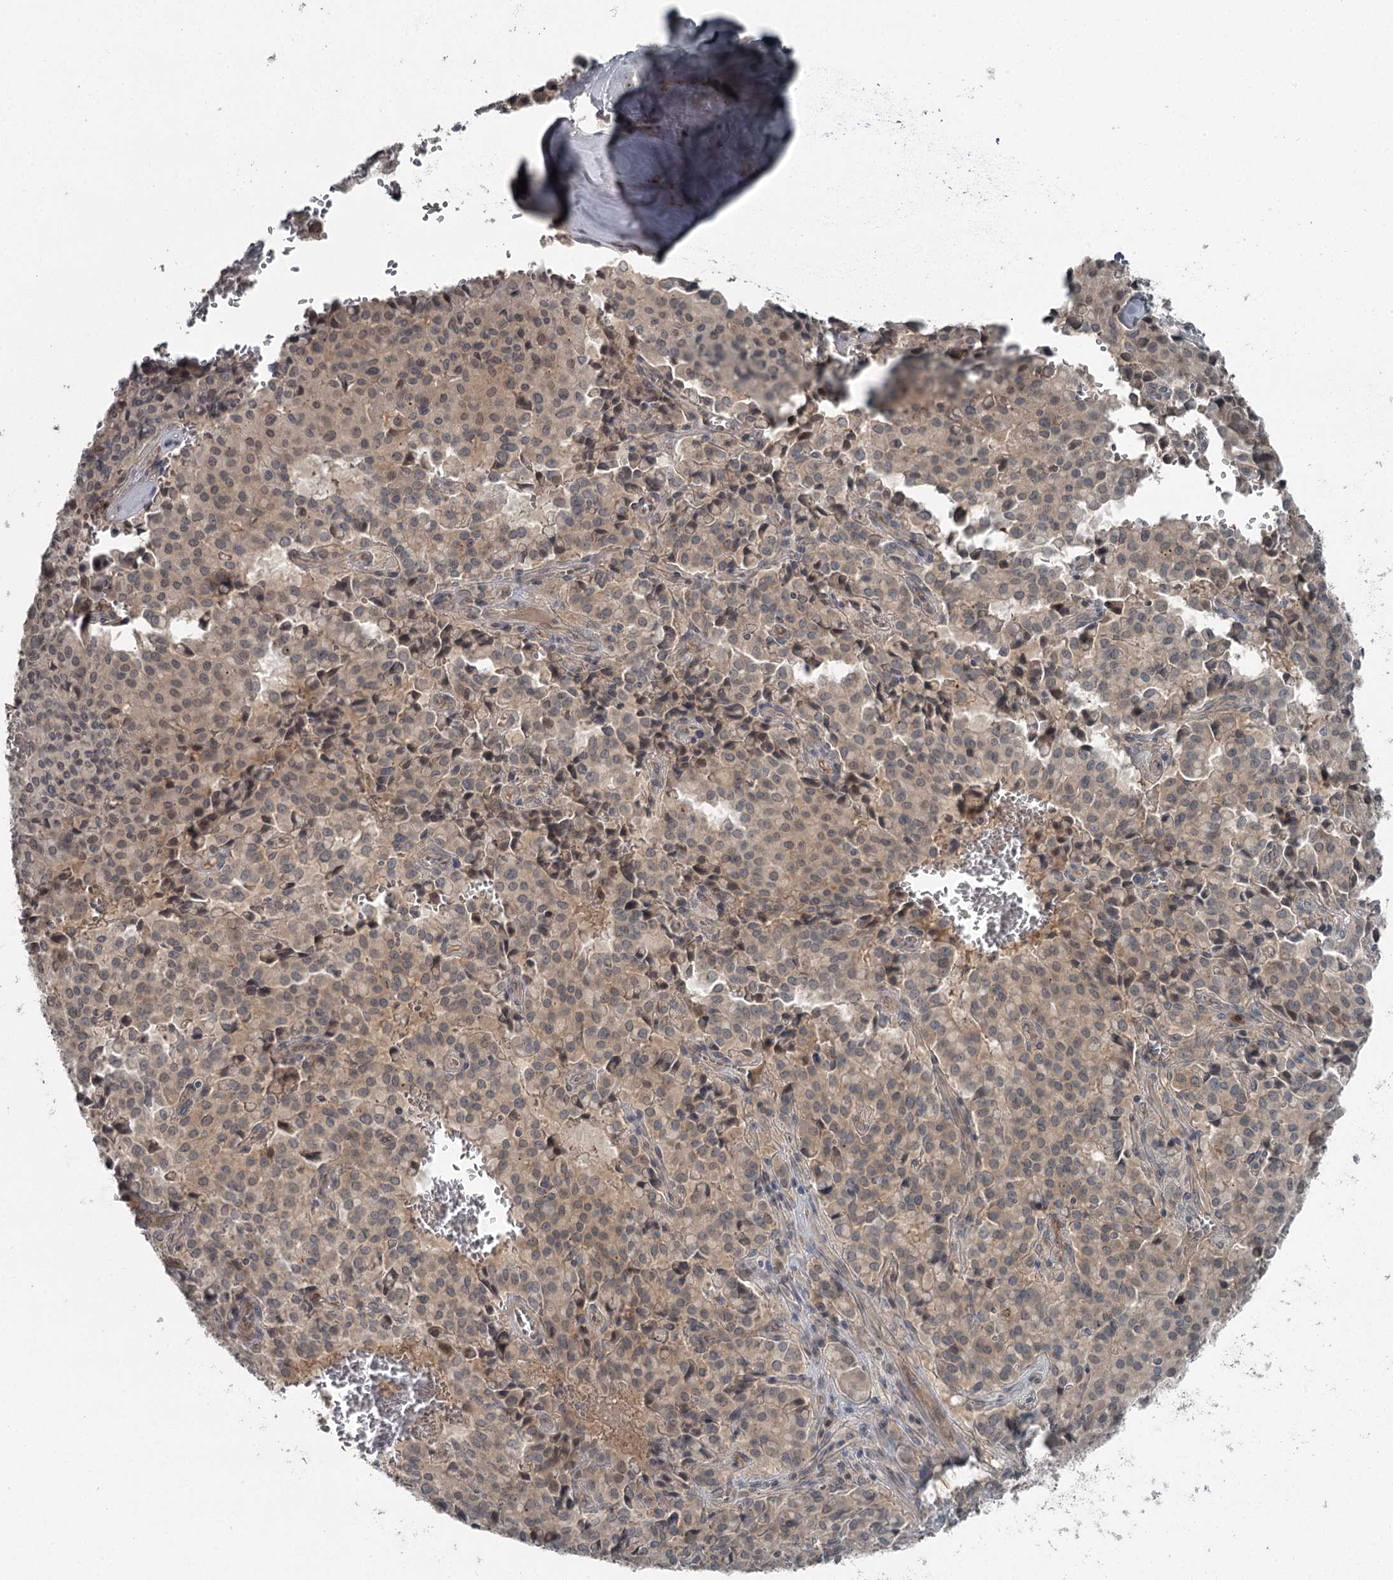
{"staining": {"intensity": "weak", "quantity": "25%-75%", "location": "nuclear"}, "tissue": "pancreatic cancer", "cell_type": "Tumor cells", "image_type": "cancer", "snomed": [{"axis": "morphology", "description": "Adenocarcinoma, NOS"}, {"axis": "topography", "description": "Pancreas"}], "caption": "A high-resolution image shows IHC staining of pancreatic cancer (adenocarcinoma), which displays weak nuclear expression in about 25%-75% of tumor cells.", "gene": "SLC39A8", "patient": {"sex": "male", "age": 65}}